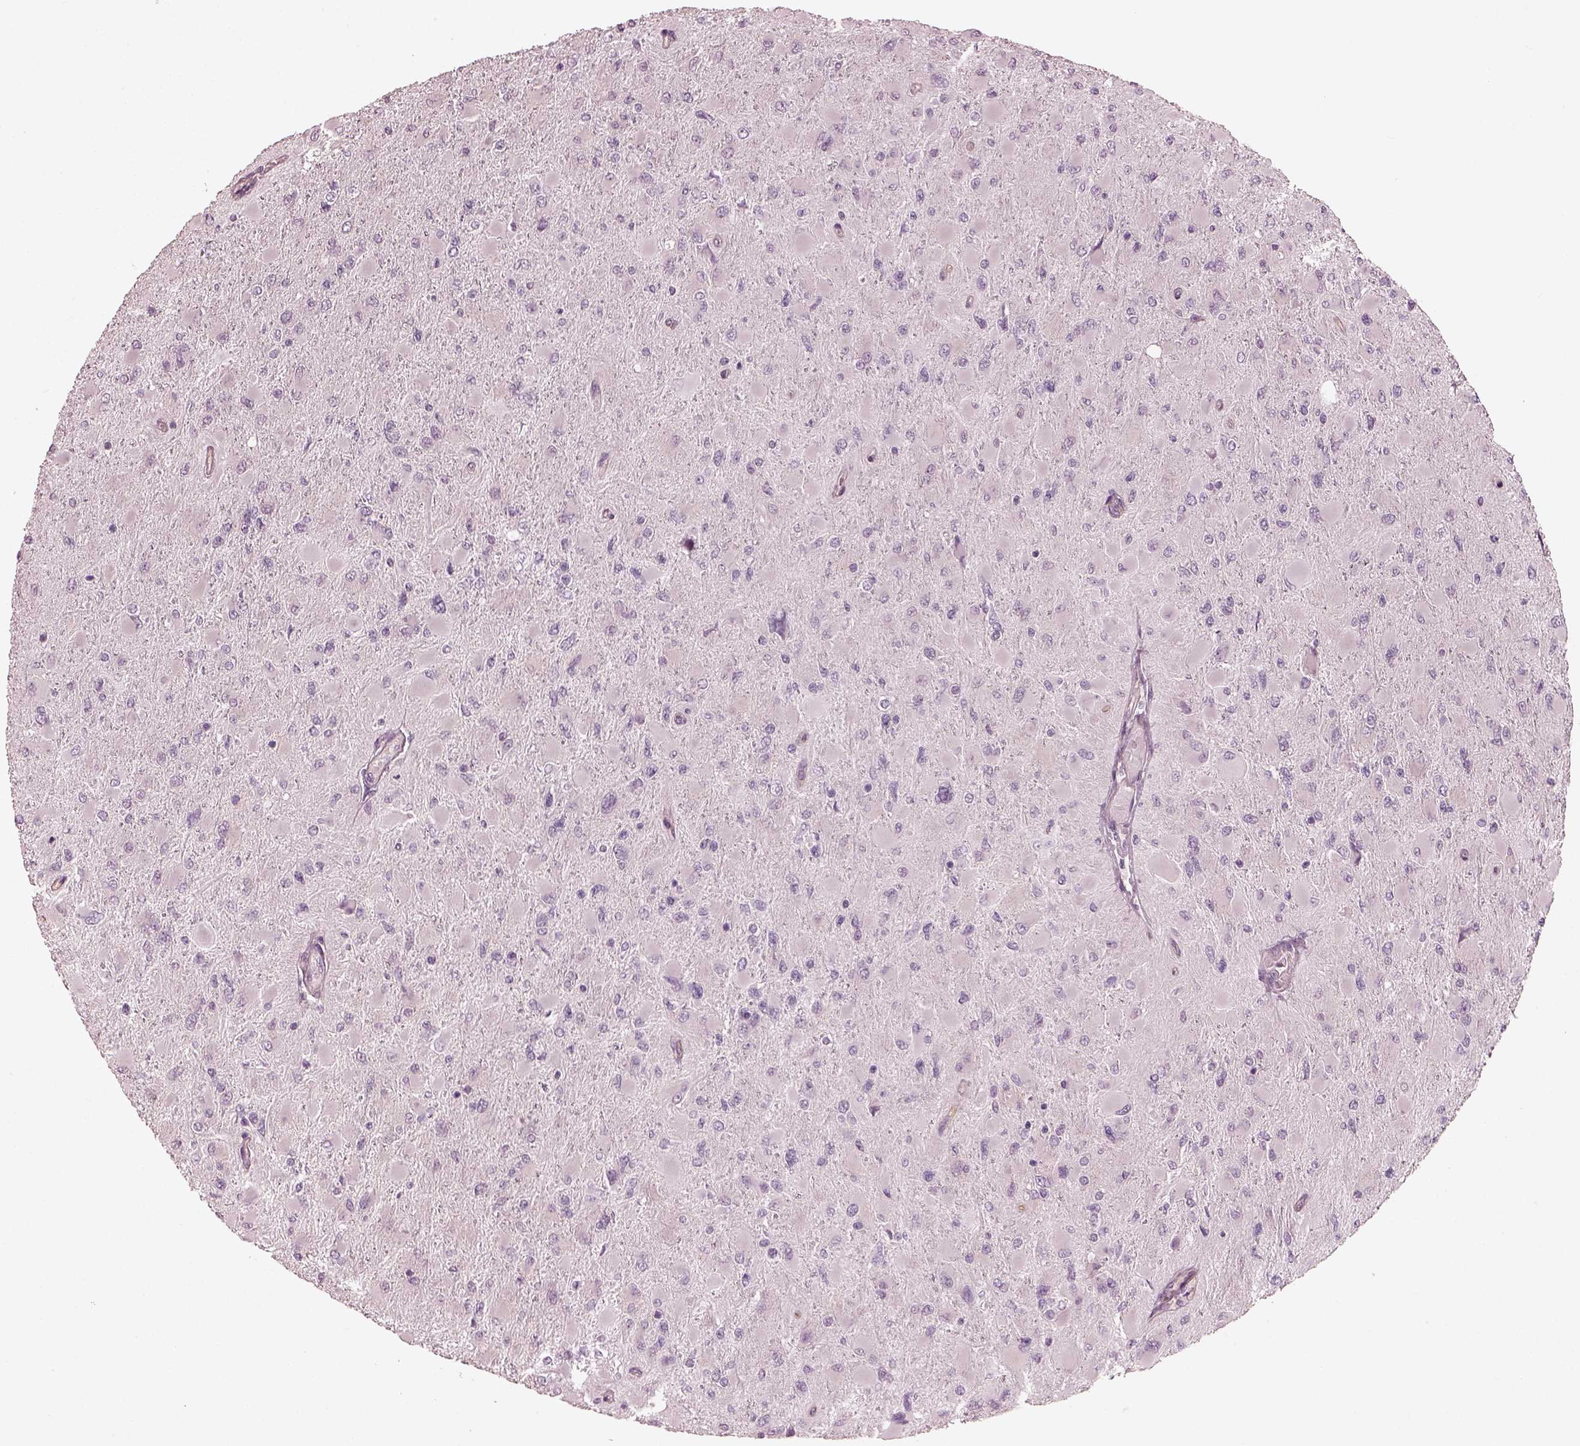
{"staining": {"intensity": "negative", "quantity": "none", "location": "none"}, "tissue": "glioma", "cell_type": "Tumor cells", "image_type": "cancer", "snomed": [{"axis": "morphology", "description": "Glioma, malignant, High grade"}, {"axis": "topography", "description": "Cerebral cortex"}], "caption": "This is a histopathology image of immunohistochemistry (IHC) staining of glioma, which shows no staining in tumor cells. (DAB immunohistochemistry visualized using brightfield microscopy, high magnification).", "gene": "EIF4E1B", "patient": {"sex": "female", "age": 36}}